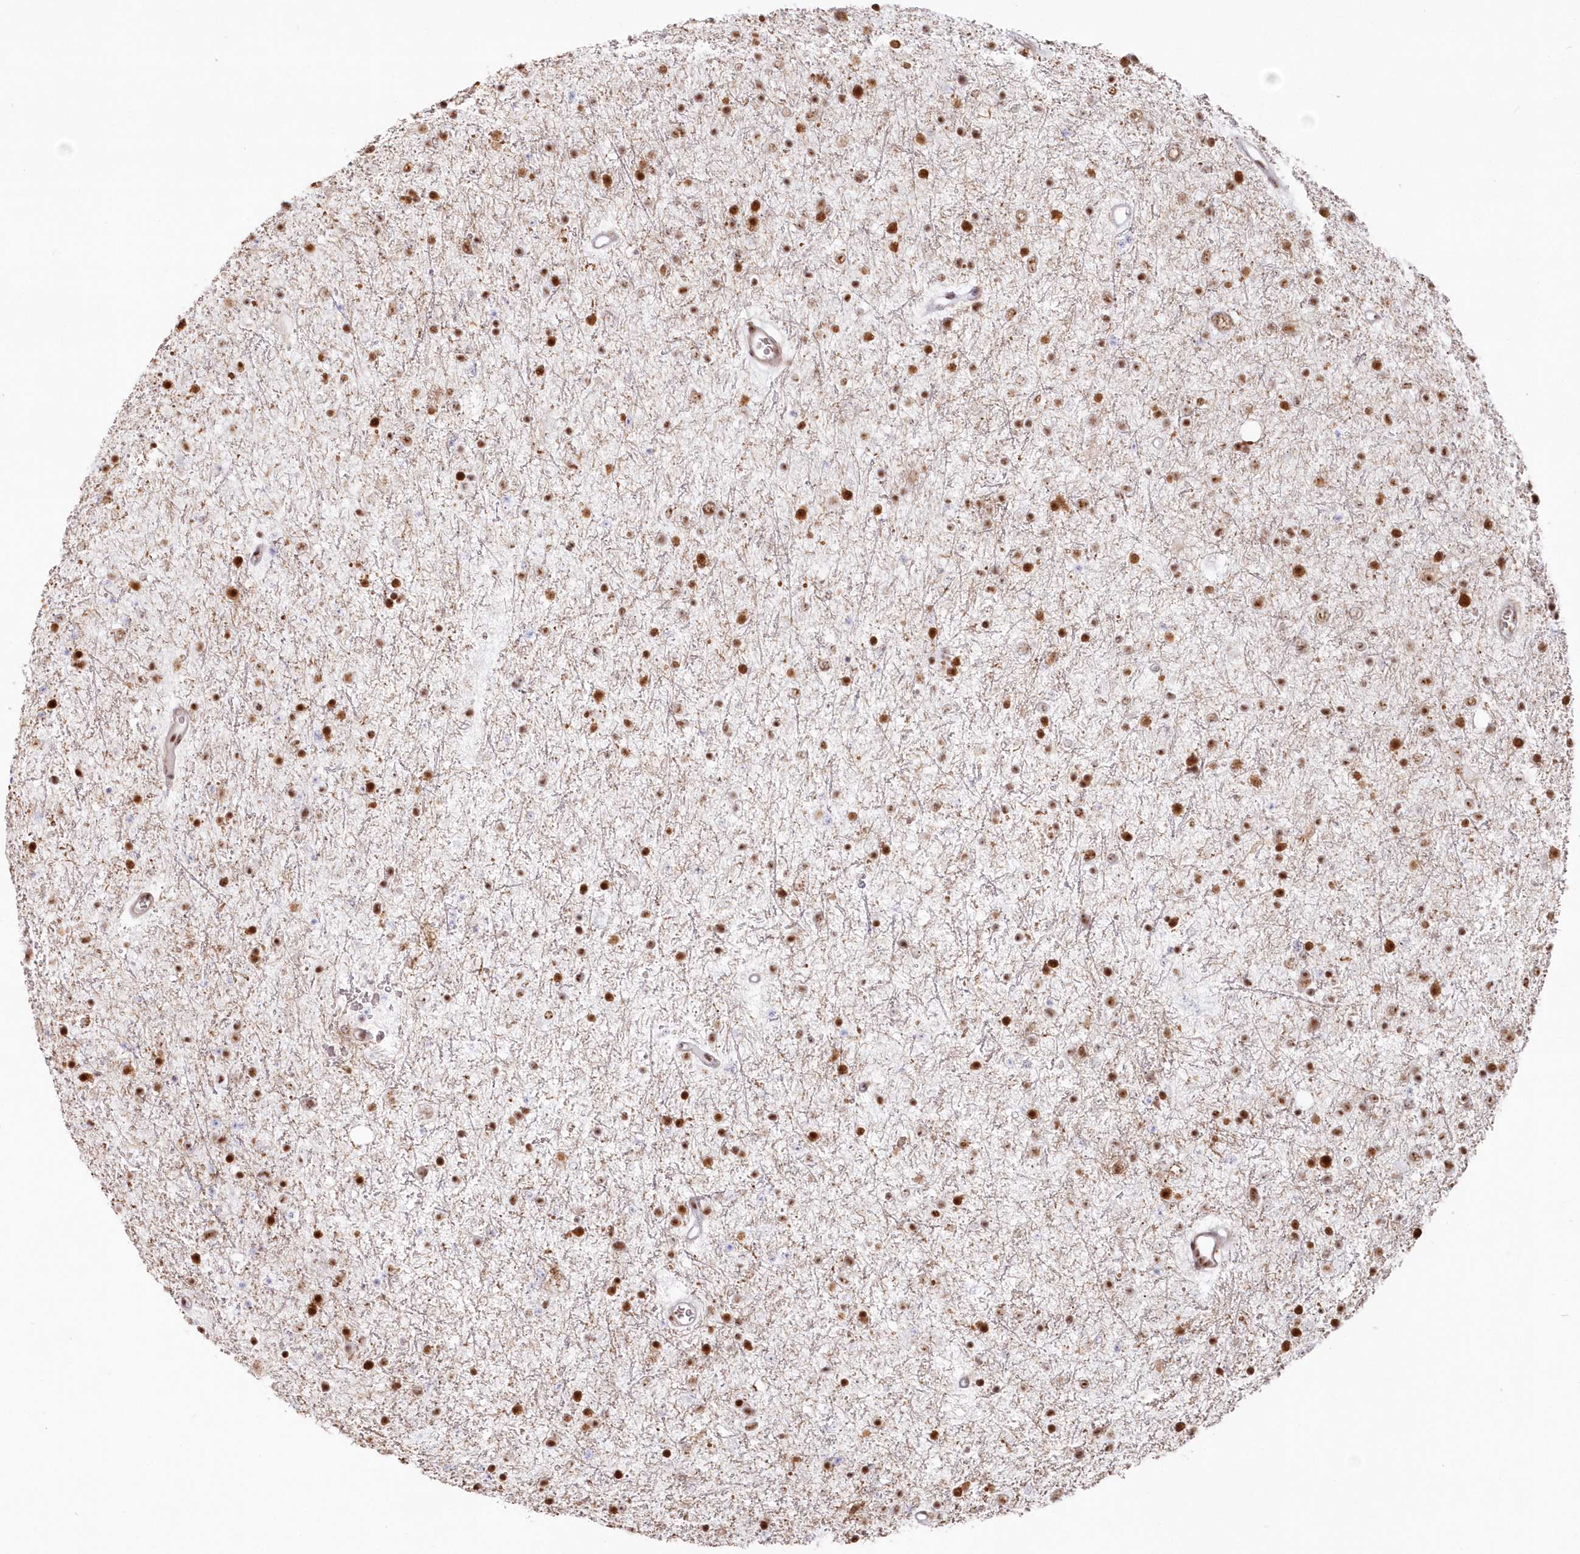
{"staining": {"intensity": "moderate", "quantity": ">75%", "location": "nuclear"}, "tissue": "glioma", "cell_type": "Tumor cells", "image_type": "cancer", "snomed": [{"axis": "morphology", "description": "Glioma, malignant, Low grade"}, {"axis": "topography", "description": "Brain"}], "caption": "Tumor cells show moderate nuclear expression in about >75% of cells in malignant low-grade glioma.", "gene": "DDX46", "patient": {"sex": "female", "age": 37}}